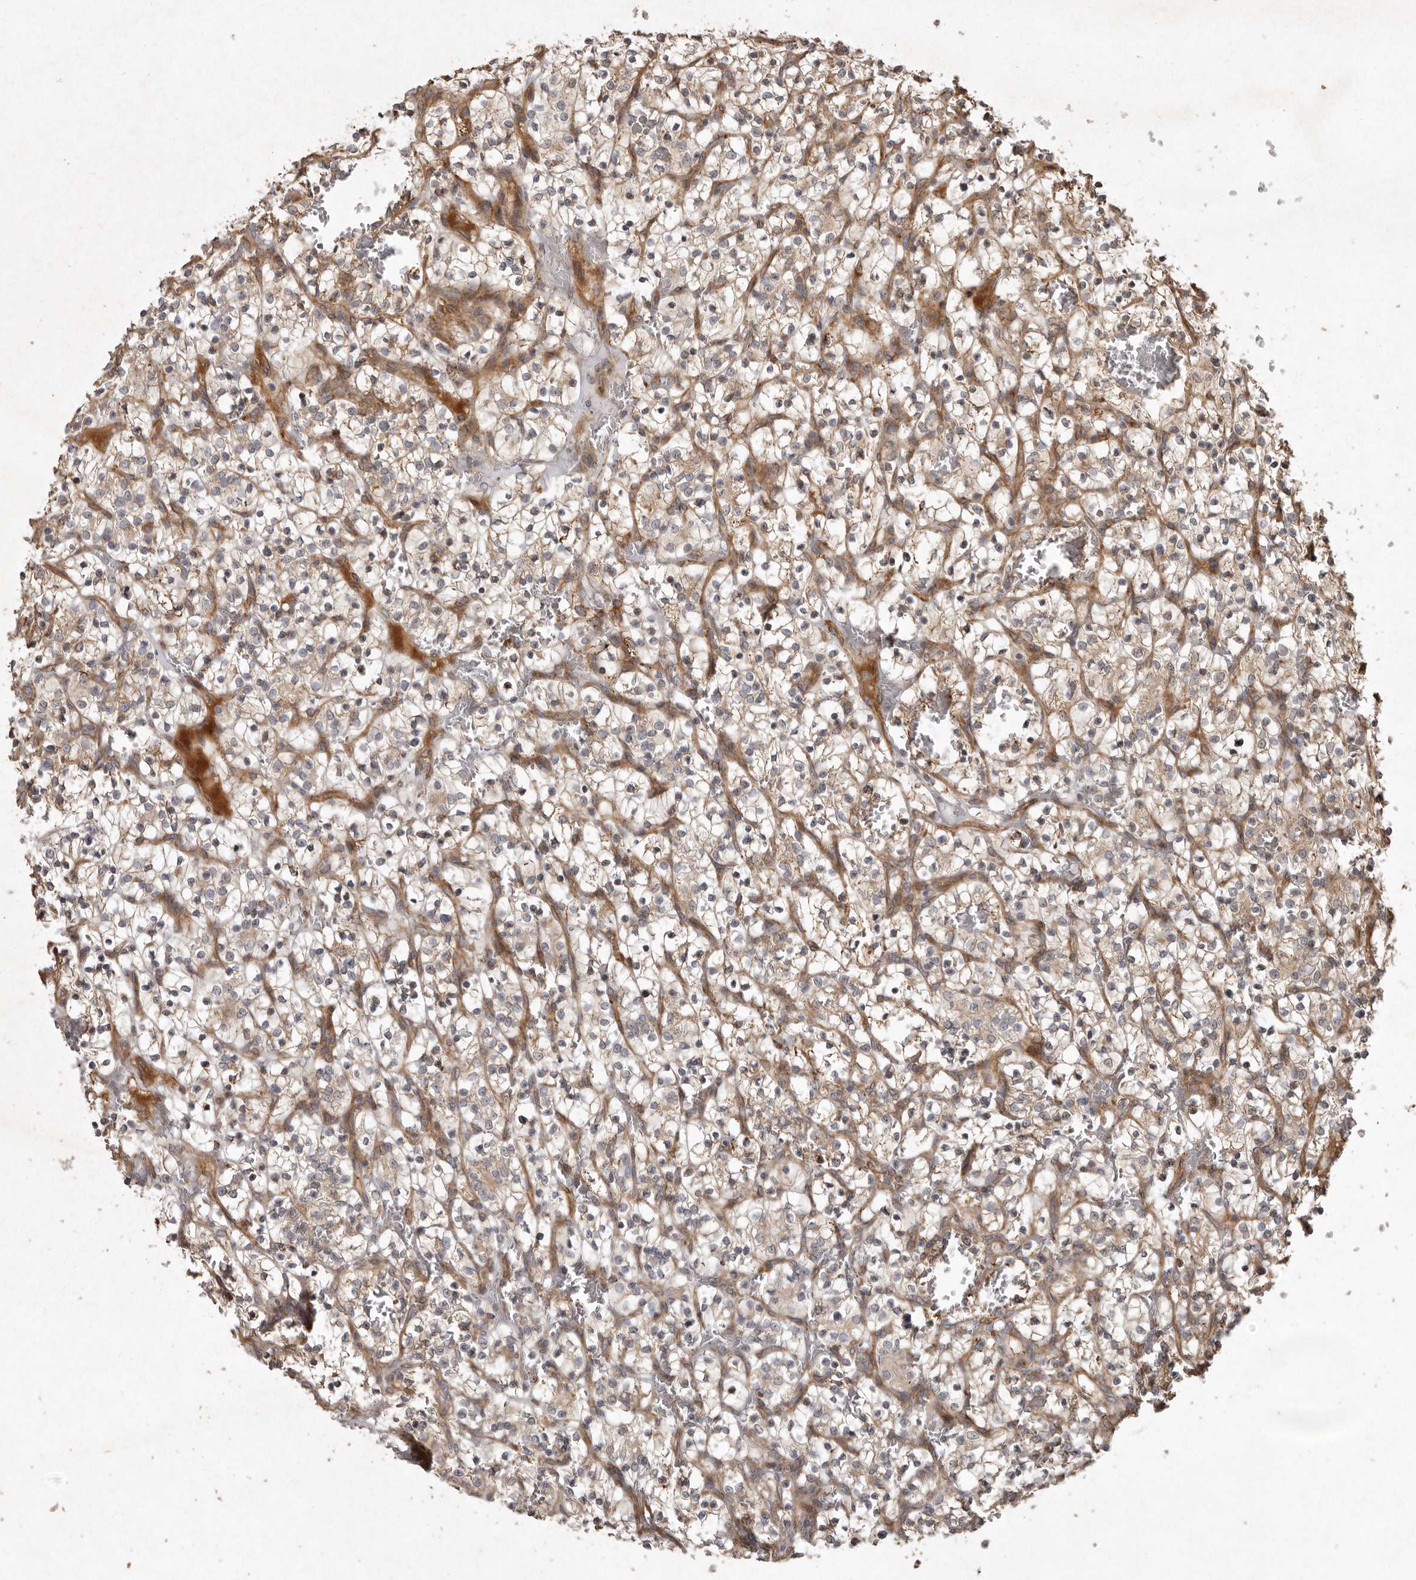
{"staining": {"intensity": "weak", "quantity": ">75%", "location": "cytoplasmic/membranous"}, "tissue": "renal cancer", "cell_type": "Tumor cells", "image_type": "cancer", "snomed": [{"axis": "morphology", "description": "Adenocarcinoma, NOS"}, {"axis": "topography", "description": "Kidney"}], "caption": "Immunohistochemical staining of human renal cancer (adenocarcinoma) shows weak cytoplasmic/membranous protein expression in about >75% of tumor cells.", "gene": "SEMA3A", "patient": {"sex": "female", "age": 57}}